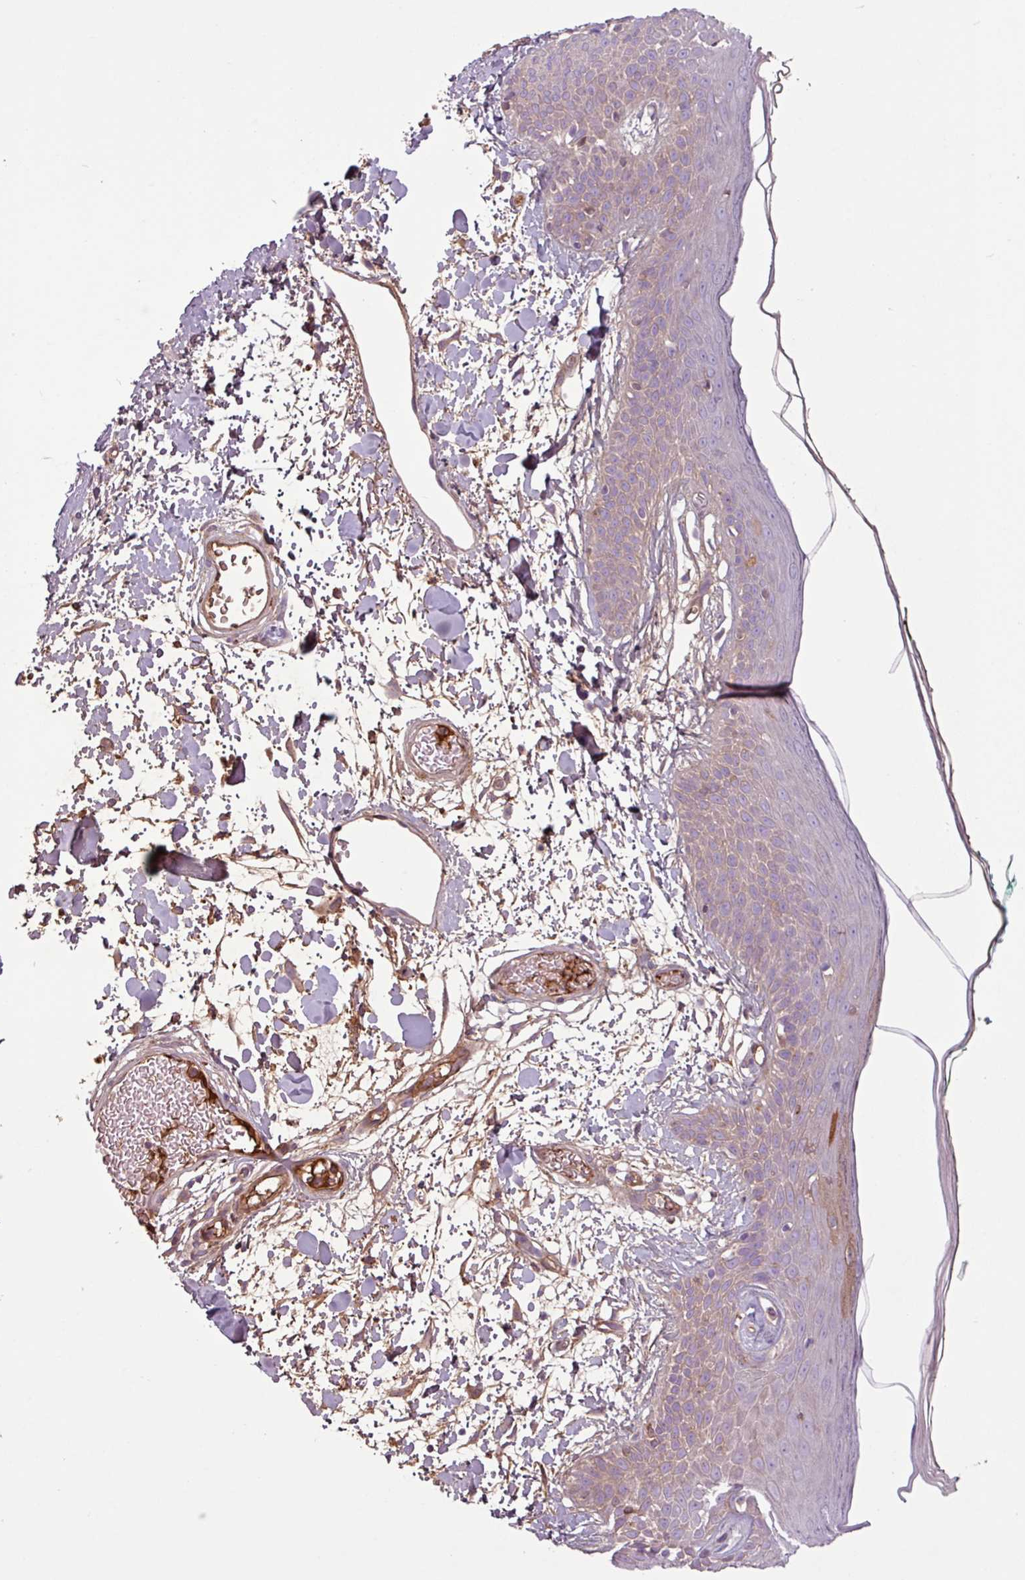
{"staining": {"intensity": "negative", "quantity": "none", "location": "none"}, "tissue": "skin", "cell_type": "Fibroblasts", "image_type": "normal", "snomed": [{"axis": "morphology", "description": "Normal tissue, NOS"}, {"axis": "topography", "description": "Skin"}], "caption": "Fibroblasts show no significant protein staining in unremarkable skin. Brightfield microscopy of immunohistochemistry stained with DAB (brown) and hematoxylin (blue), captured at high magnification.", "gene": "C4A", "patient": {"sex": "male", "age": 79}}